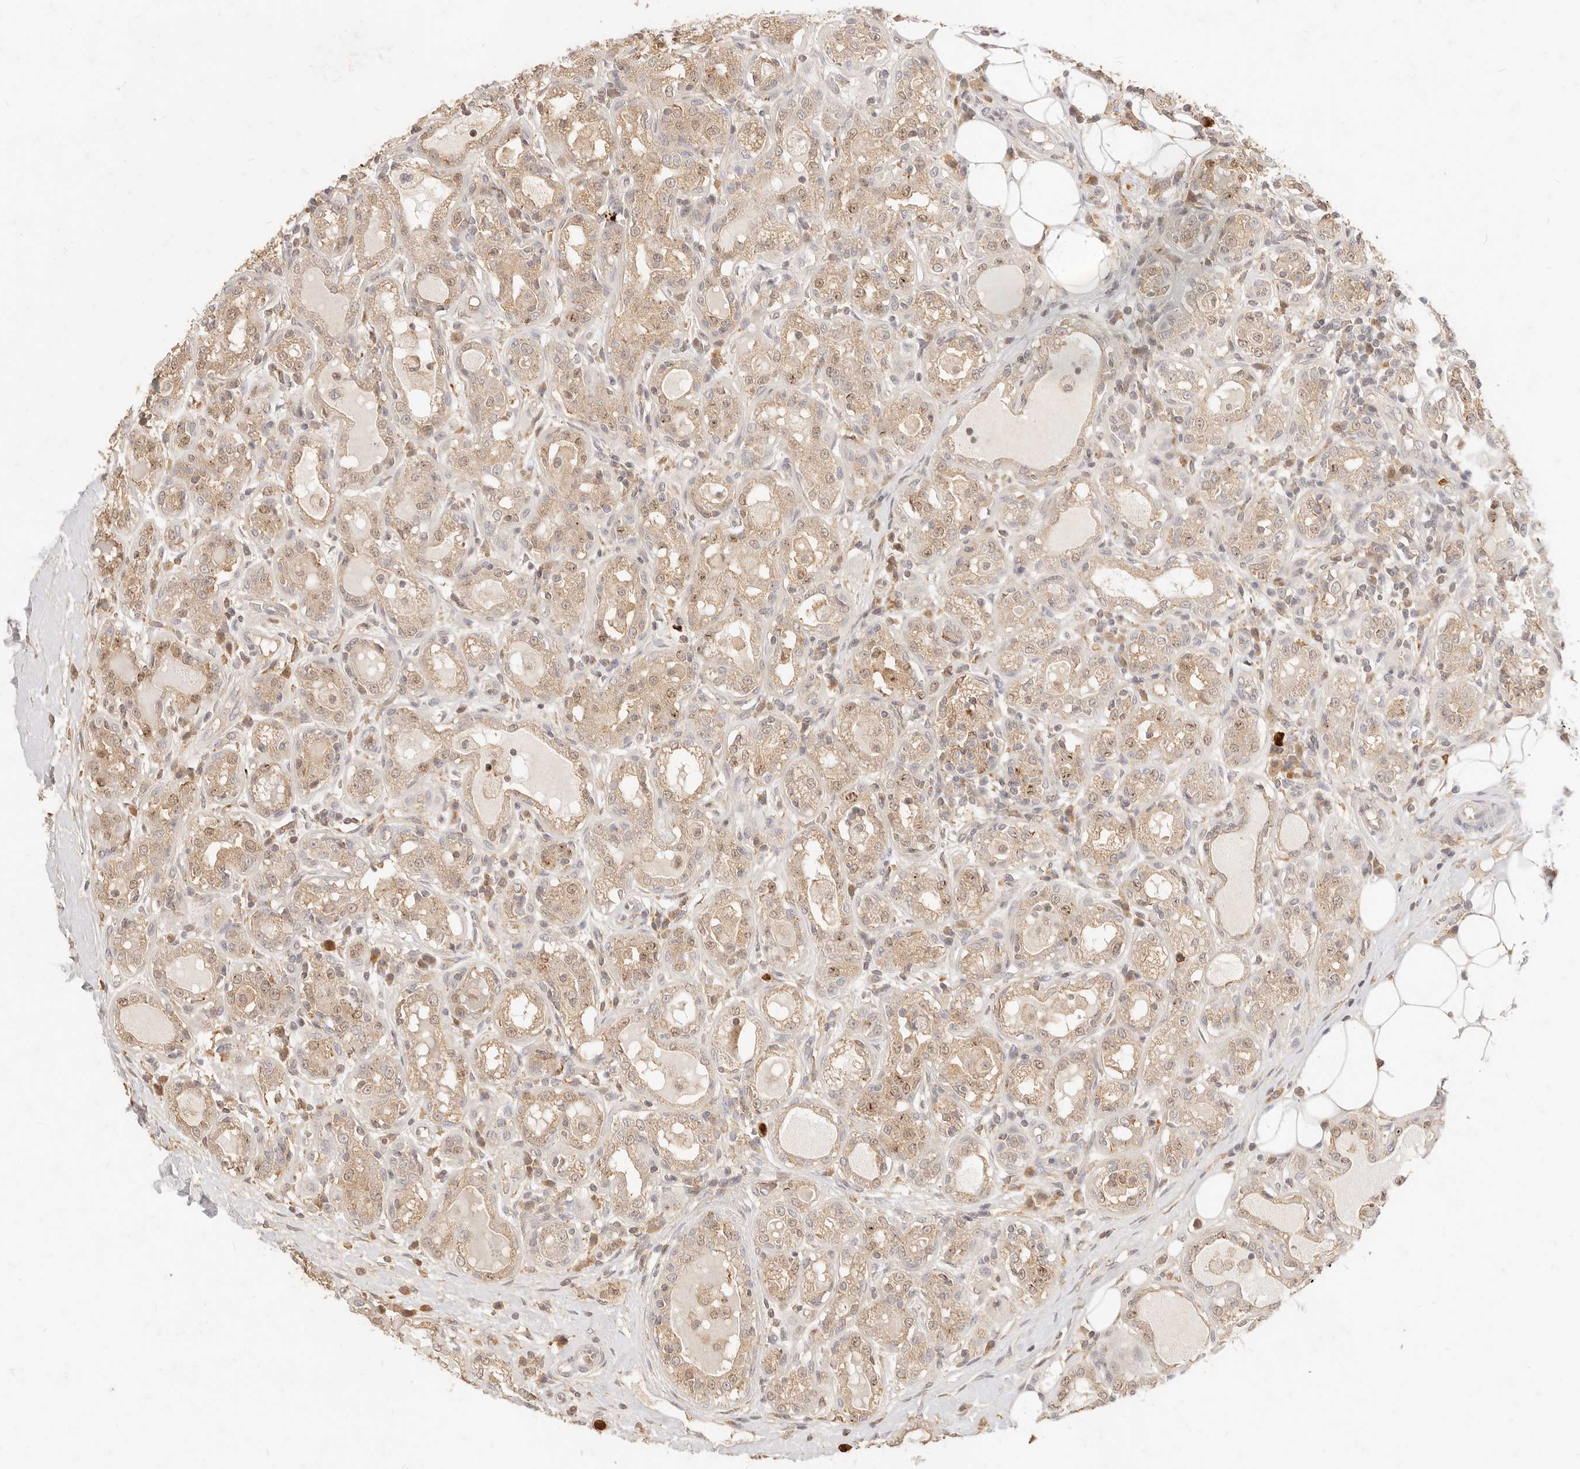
{"staining": {"intensity": "weak", "quantity": ">75%", "location": "cytoplasmic/membranous"}, "tissue": "breast cancer", "cell_type": "Tumor cells", "image_type": "cancer", "snomed": [{"axis": "morphology", "description": "Duct carcinoma"}, {"axis": "topography", "description": "Breast"}], "caption": "Immunohistochemistry photomicrograph of neoplastic tissue: breast invasive ductal carcinoma stained using immunohistochemistry (IHC) demonstrates low levels of weak protein expression localized specifically in the cytoplasmic/membranous of tumor cells, appearing as a cytoplasmic/membranous brown color.", "gene": "TMTC2", "patient": {"sex": "female", "age": 27}}